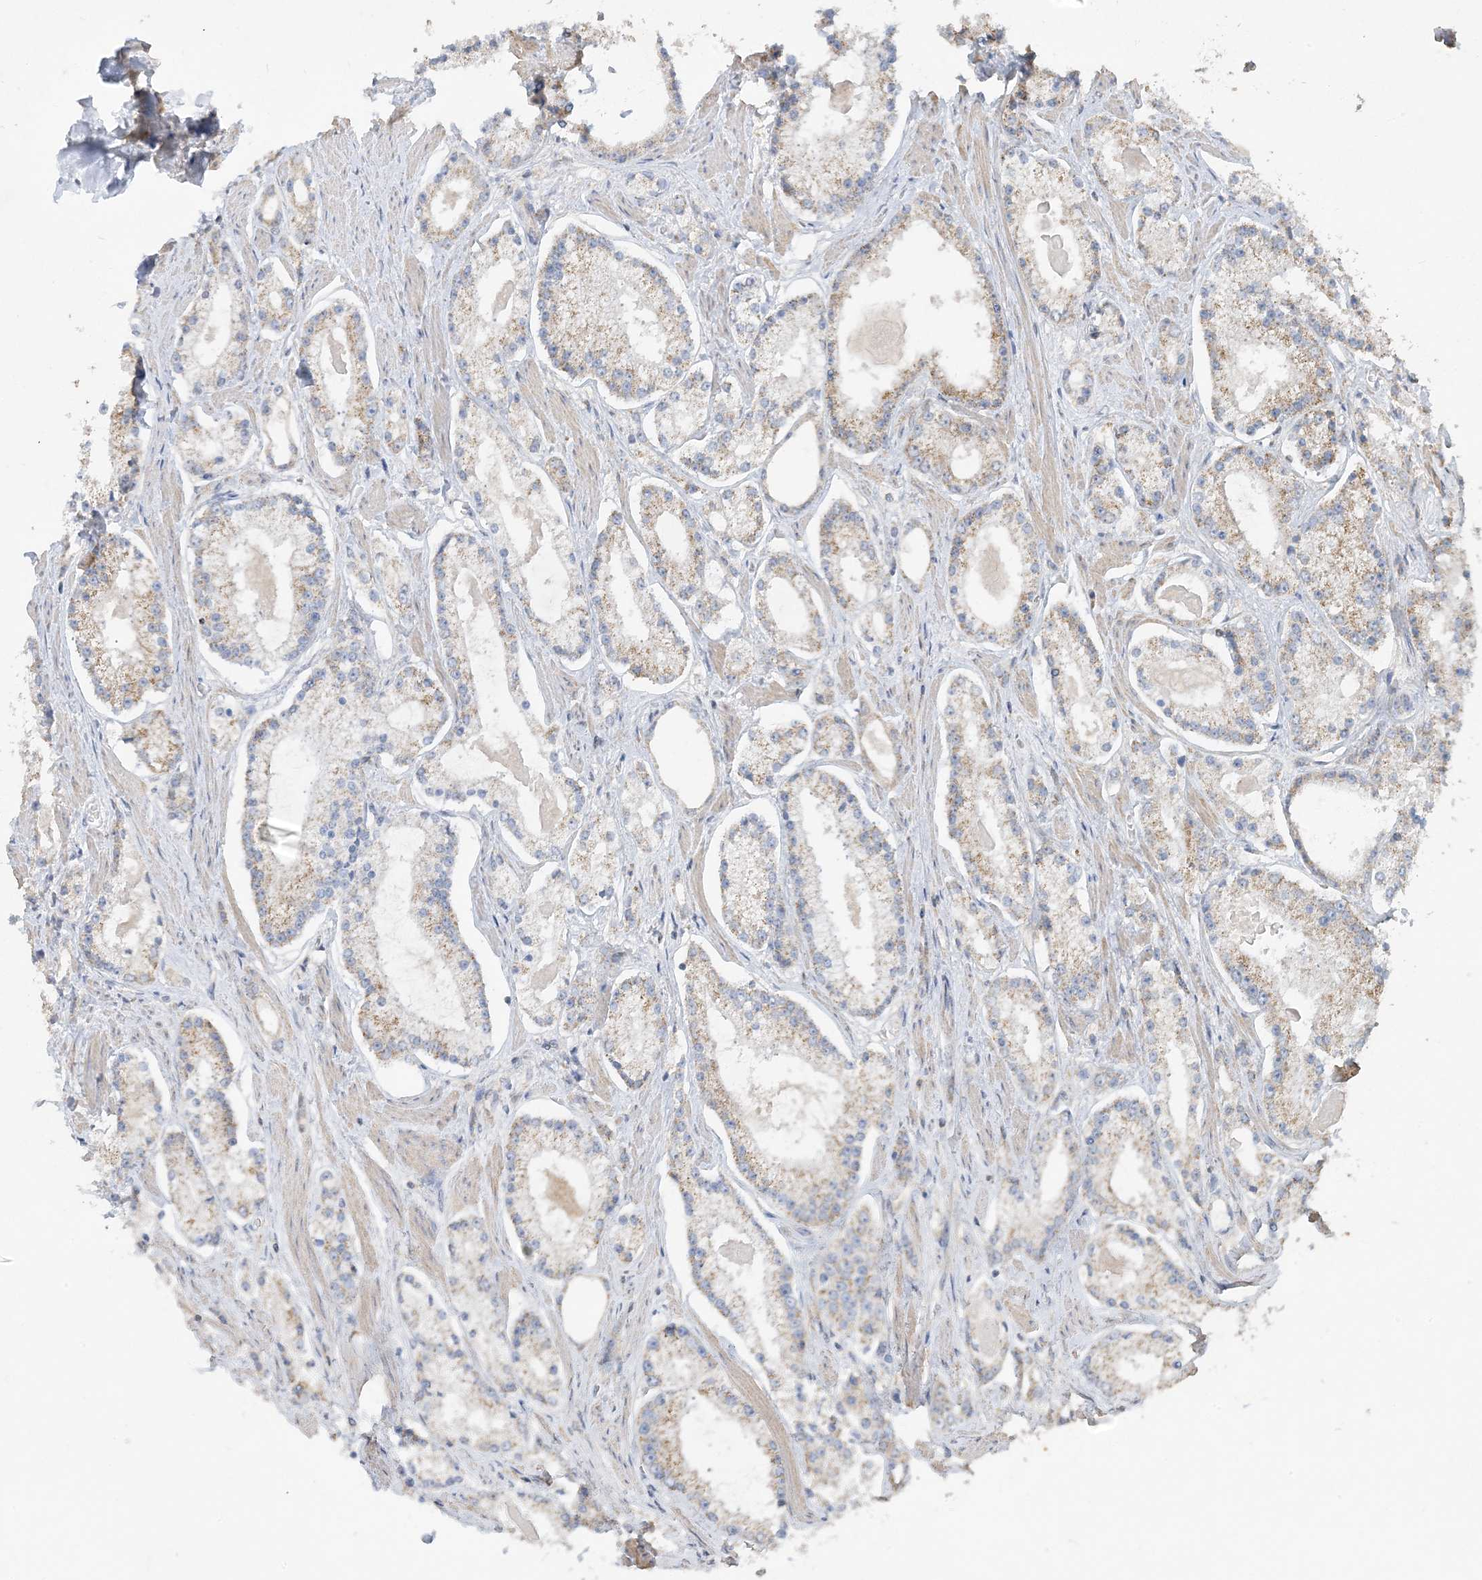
{"staining": {"intensity": "weak", "quantity": "<25%", "location": "cytoplasmic/membranous"}, "tissue": "prostate cancer", "cell_type": "Tumor cells", "image_type": "cancer", "snomed": [{"axis": "morphology", "description": "Adenocarcinoma, Low grade"}, {"axis": "topography", "description": "Prostate"}], "caption": "Tumor cells are negative for brown protein staining in prostate adenocarcinoma (low-grade).", "gene": "ECHDC1", "patient": {"sex": "male", "age": 54}}